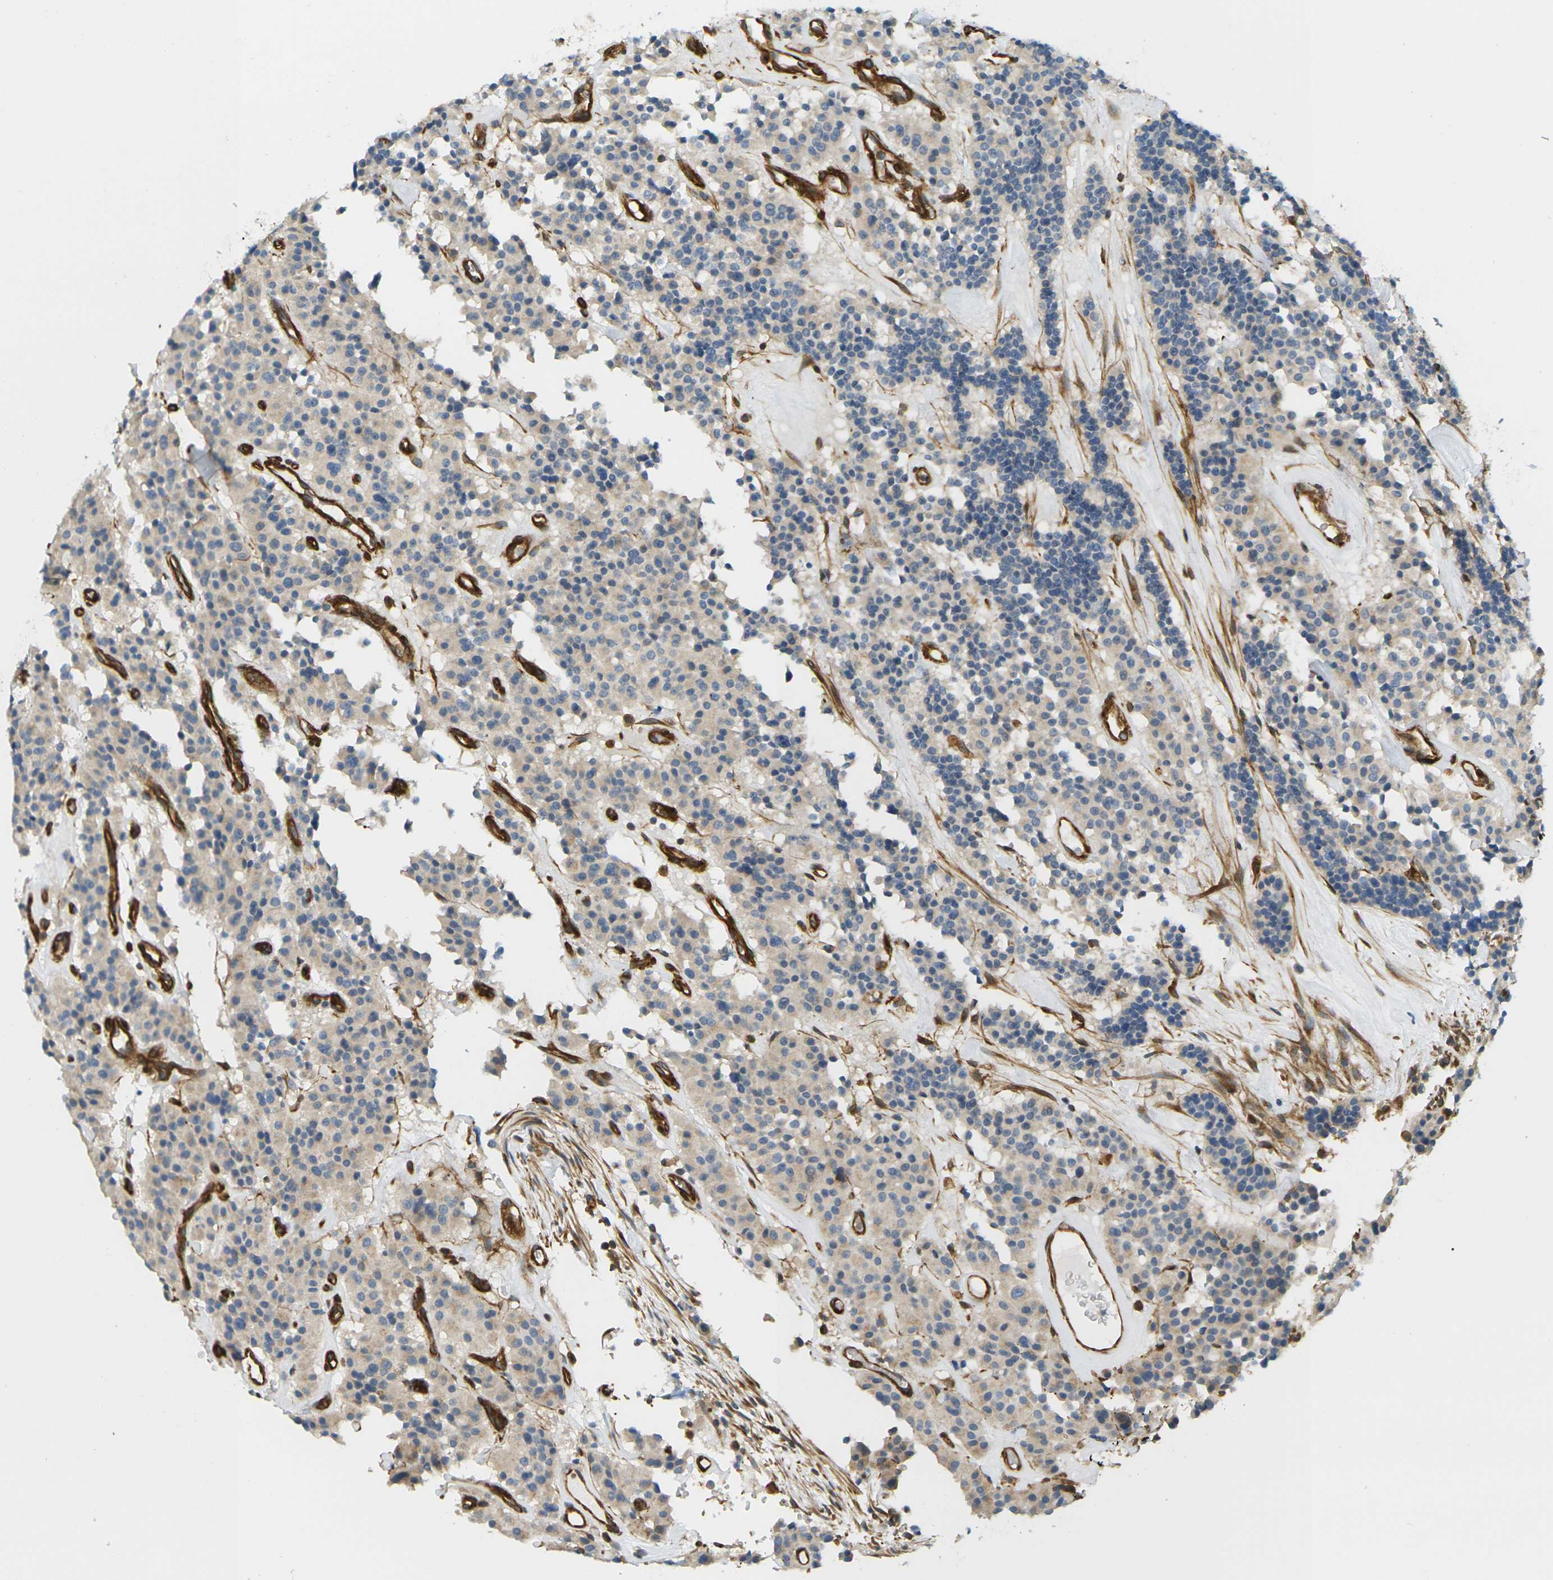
{"staining": {"intensity": "weak", "quantity": "<25%", "location": "cytoplasmic/membranous"}, "tissue": "carcinoid", "cell_type": "Tumor cells", "image_type": "cancer", "snomed": [{"axis": "morphology", "description": "Carcinoid, malignant, NOS"}, {"axis": "topography", "description": "Lung"}], "caption": "IHC histopathology image of neoplastic tissue: human carcinoid (malignant) stained with DAB (3,3'-diaminobenzidine) displays no significant protein staining in tumor cells.", "gene": "CYTH3", "patient": {"sex": "male", "age": 30}}